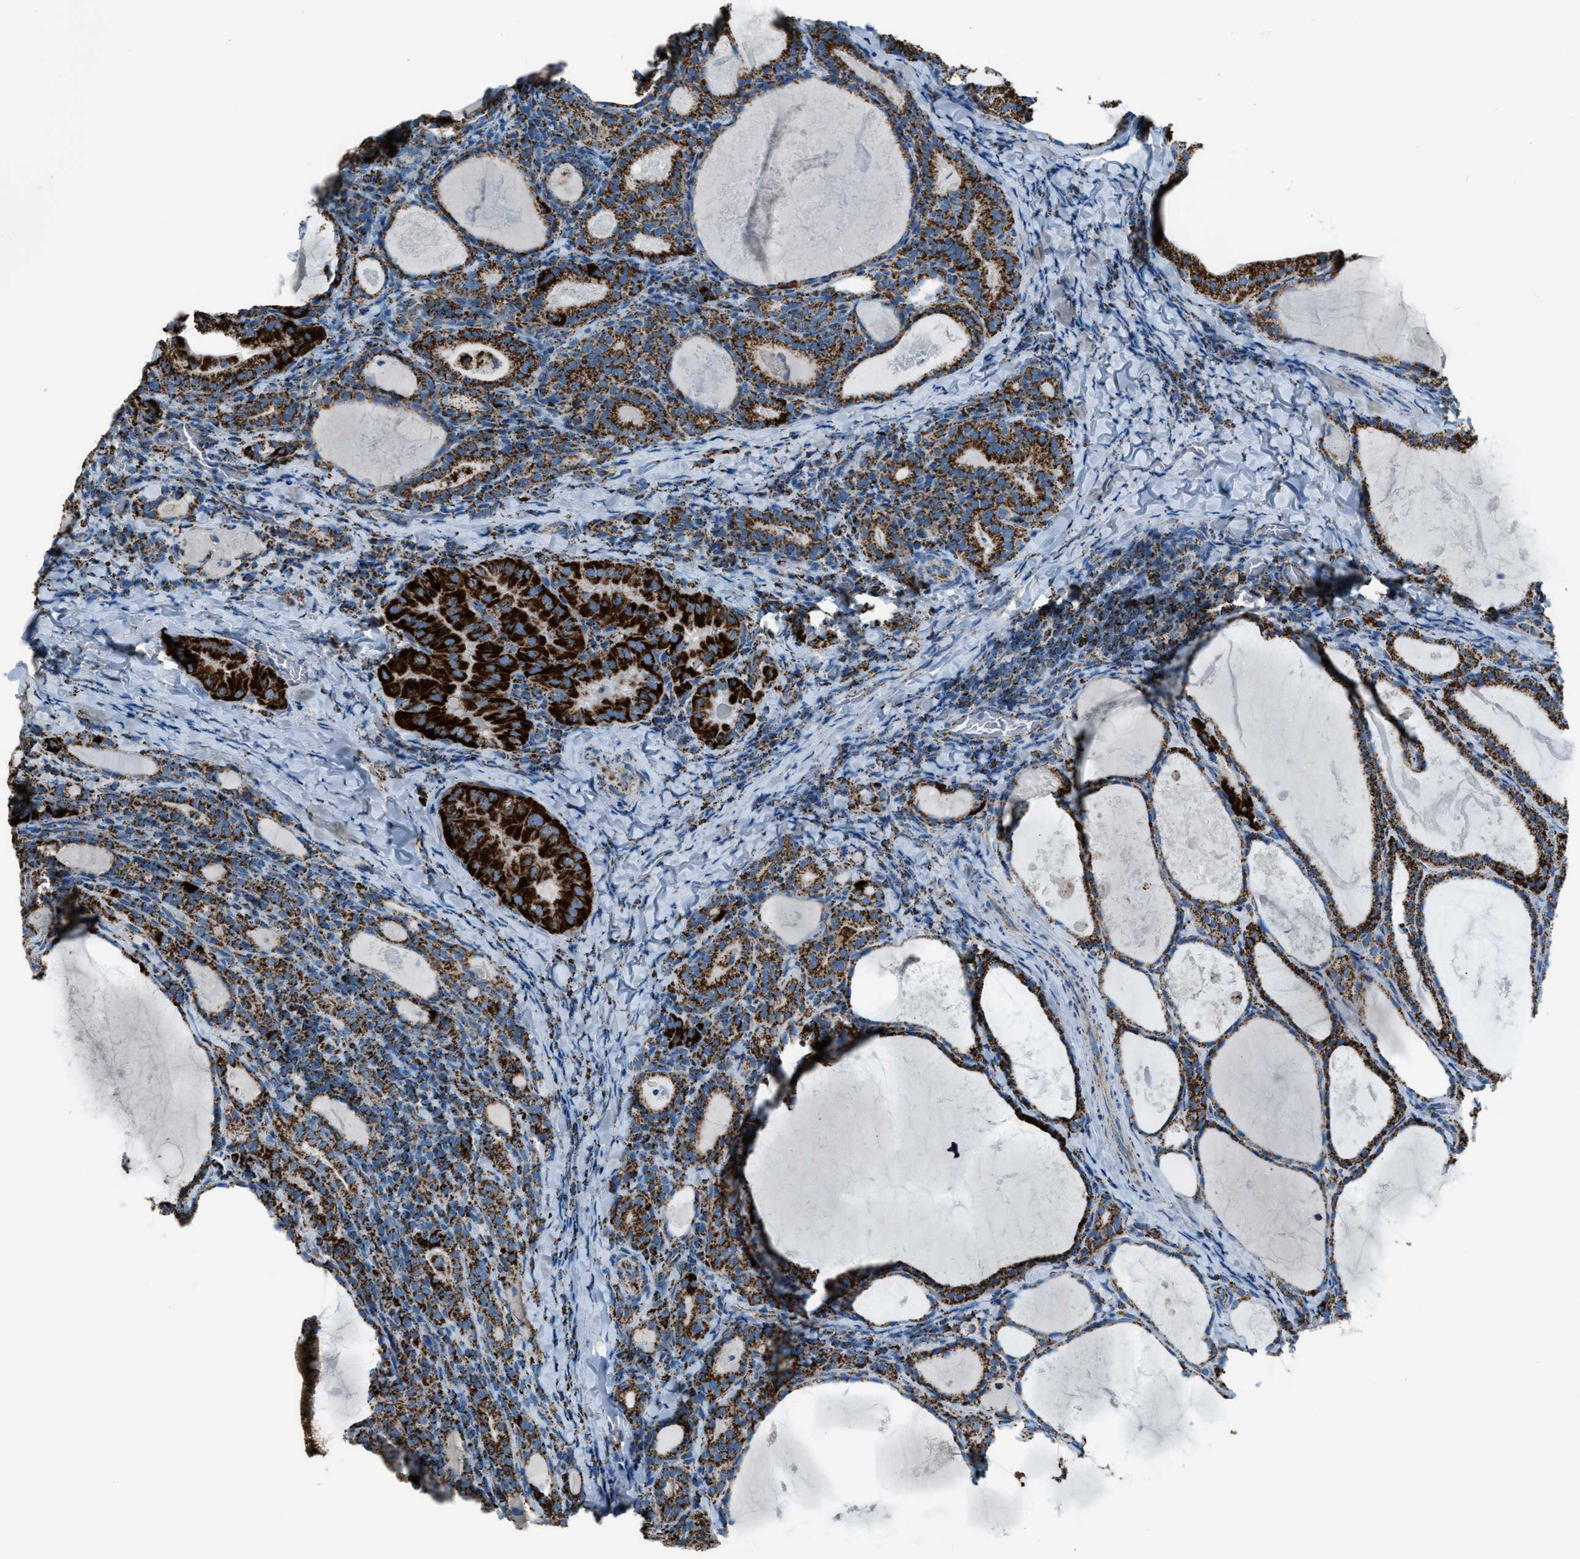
{"staining": {"intensity": "strong", "quantity": ">75%", "location": "cytoplasmic/membranous"}, "tissue": "thyroid cancer", "cell_type": "Tumor cells", "image_type": "cancer", "snomed": [{"axis": "morphology", "description": "Papillary adenocarcinoma, NOS"}, {"axis": "topography", "description": "Thyroid gland"}], "caption": "Papillary adenocarcinoma (thyroid) stained with IHC exhibits strong cytoplasmic/membranous staining in about >75% of tumor cells.", "gene": "MDH2", "patient": {"sex": "female", "age": 42}}